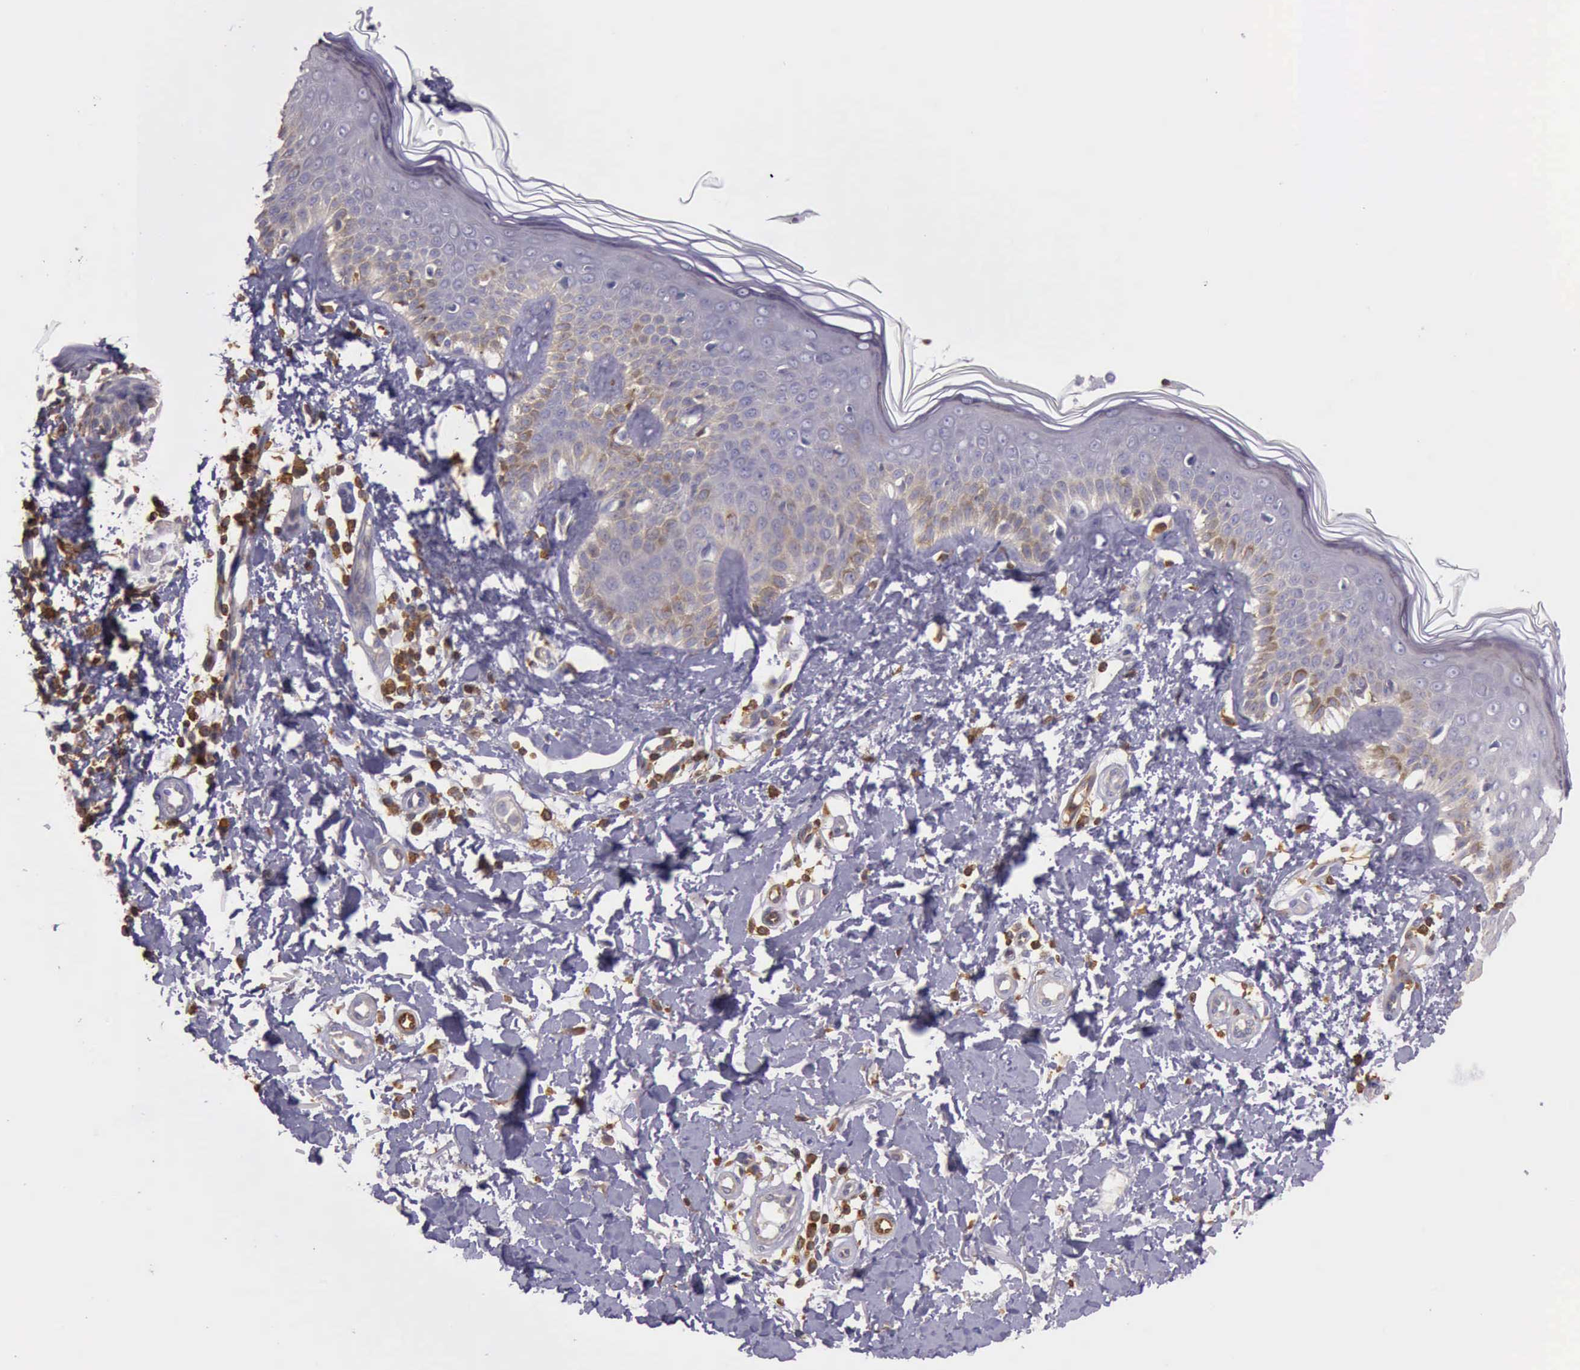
{"staining": {"intensity": "weak", "quantity": "<25%", "location": "cytoplasmic/membranous"}, "tissue": "melanoma", "cell_type": "Tumor cells", "image_type": "cancer", "snomed": [{"axis": "morphology", "description": "Malignant melanoma, NOS"}, {"axis": "topography", "description": "Skin"}], "caption": "Tumor cells show no significant protein positivity in malignant melanoma.", "gene": "ARHGAP4", "patient": {"sex": "male", "age": 49}}